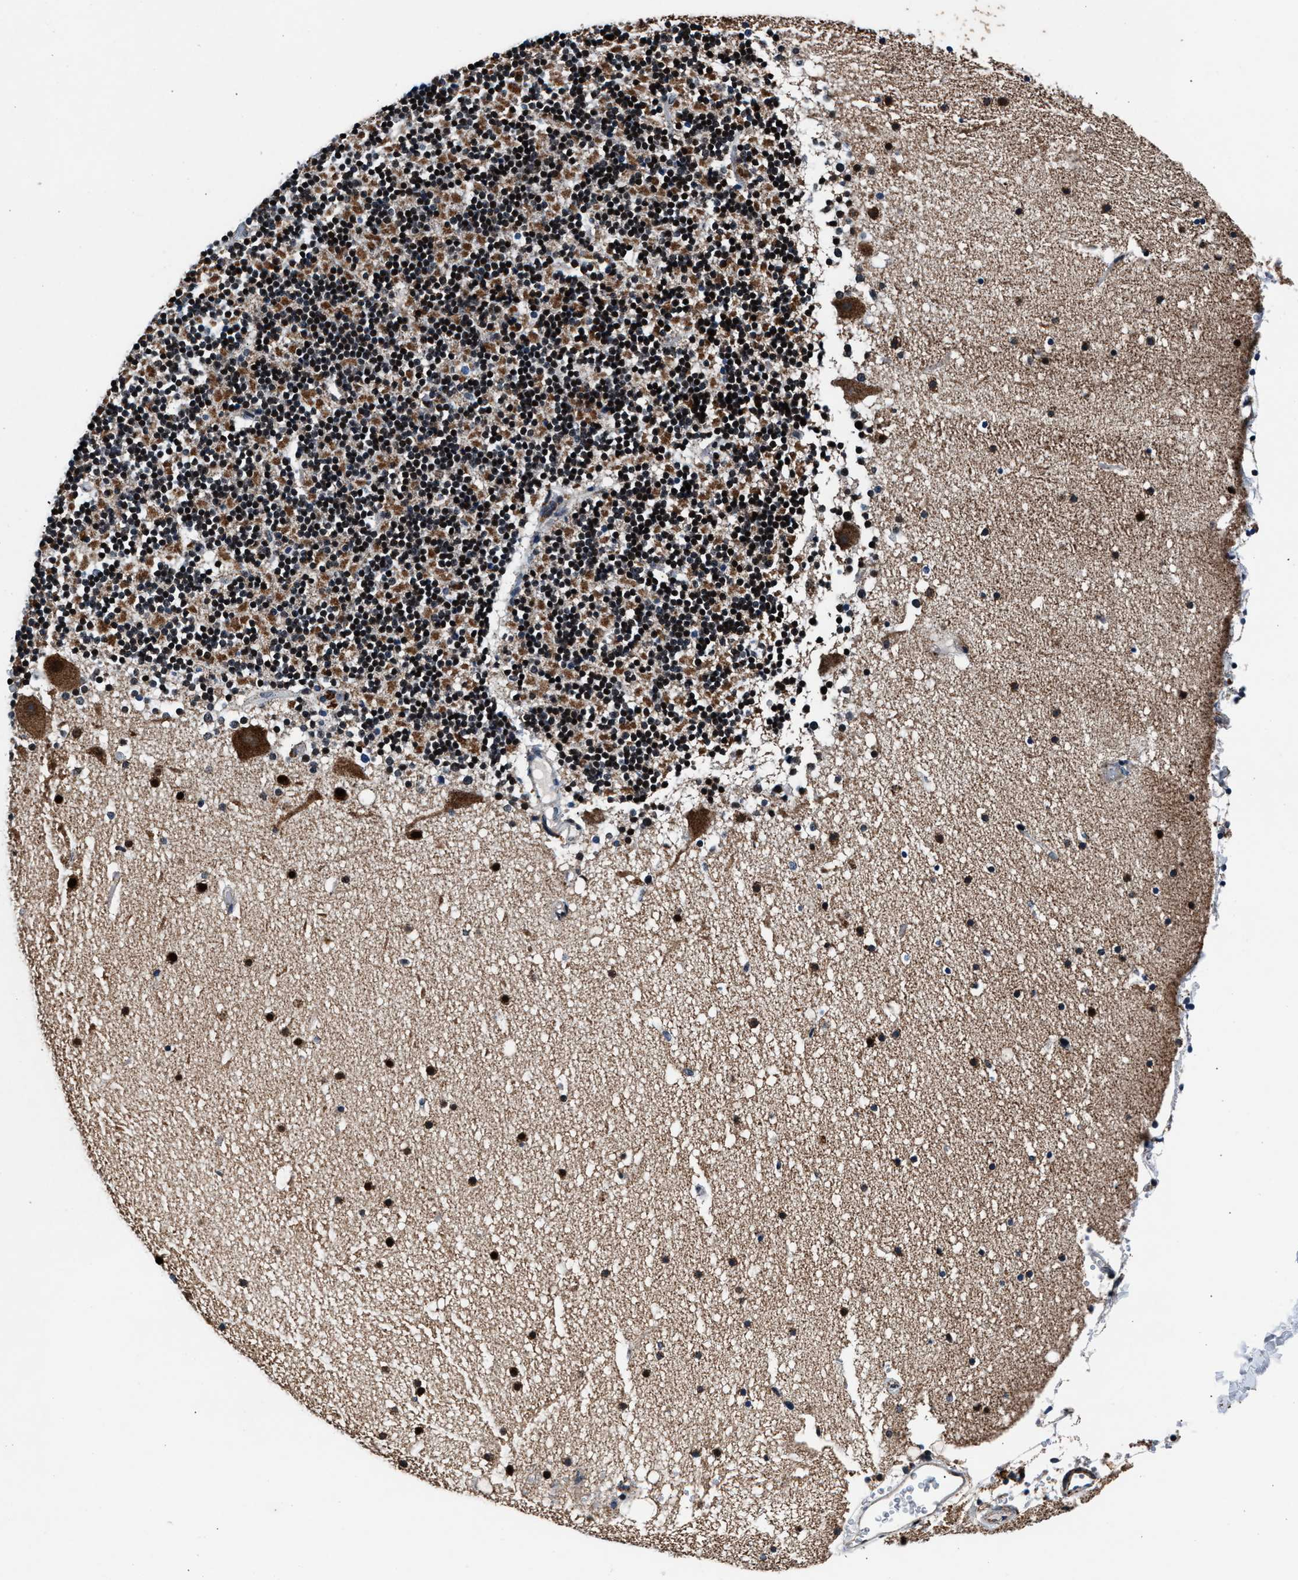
{"staining": {"intensity": "moderate", "quantity": "25%-75%", "location": "cytoplasmic/membranous,nuclear"}, "tissue": "cerebellum", "cell_type": "Cells in granular layer", "image_type": "normal", "snomed": [{"axis": "morphology", "description": "Normal tissue, NOS"}, {"axis": "topography", "description": "Cerebellum"}], "caption": "Immunohistochemistry photomicrograph of unremarkable cerebellum: cerebellum stained using immunohistochemistry (IHC) demonstrates medium levels of moderate protein expression localized specifically in the cytoplasmic/membranous,nuclear of cells in granular layer, appearing as a cytoplasmic/membranous,nuclear brown color.", "gene": "PRRC2B", "patient": {"sex": "male", "age": 57}}